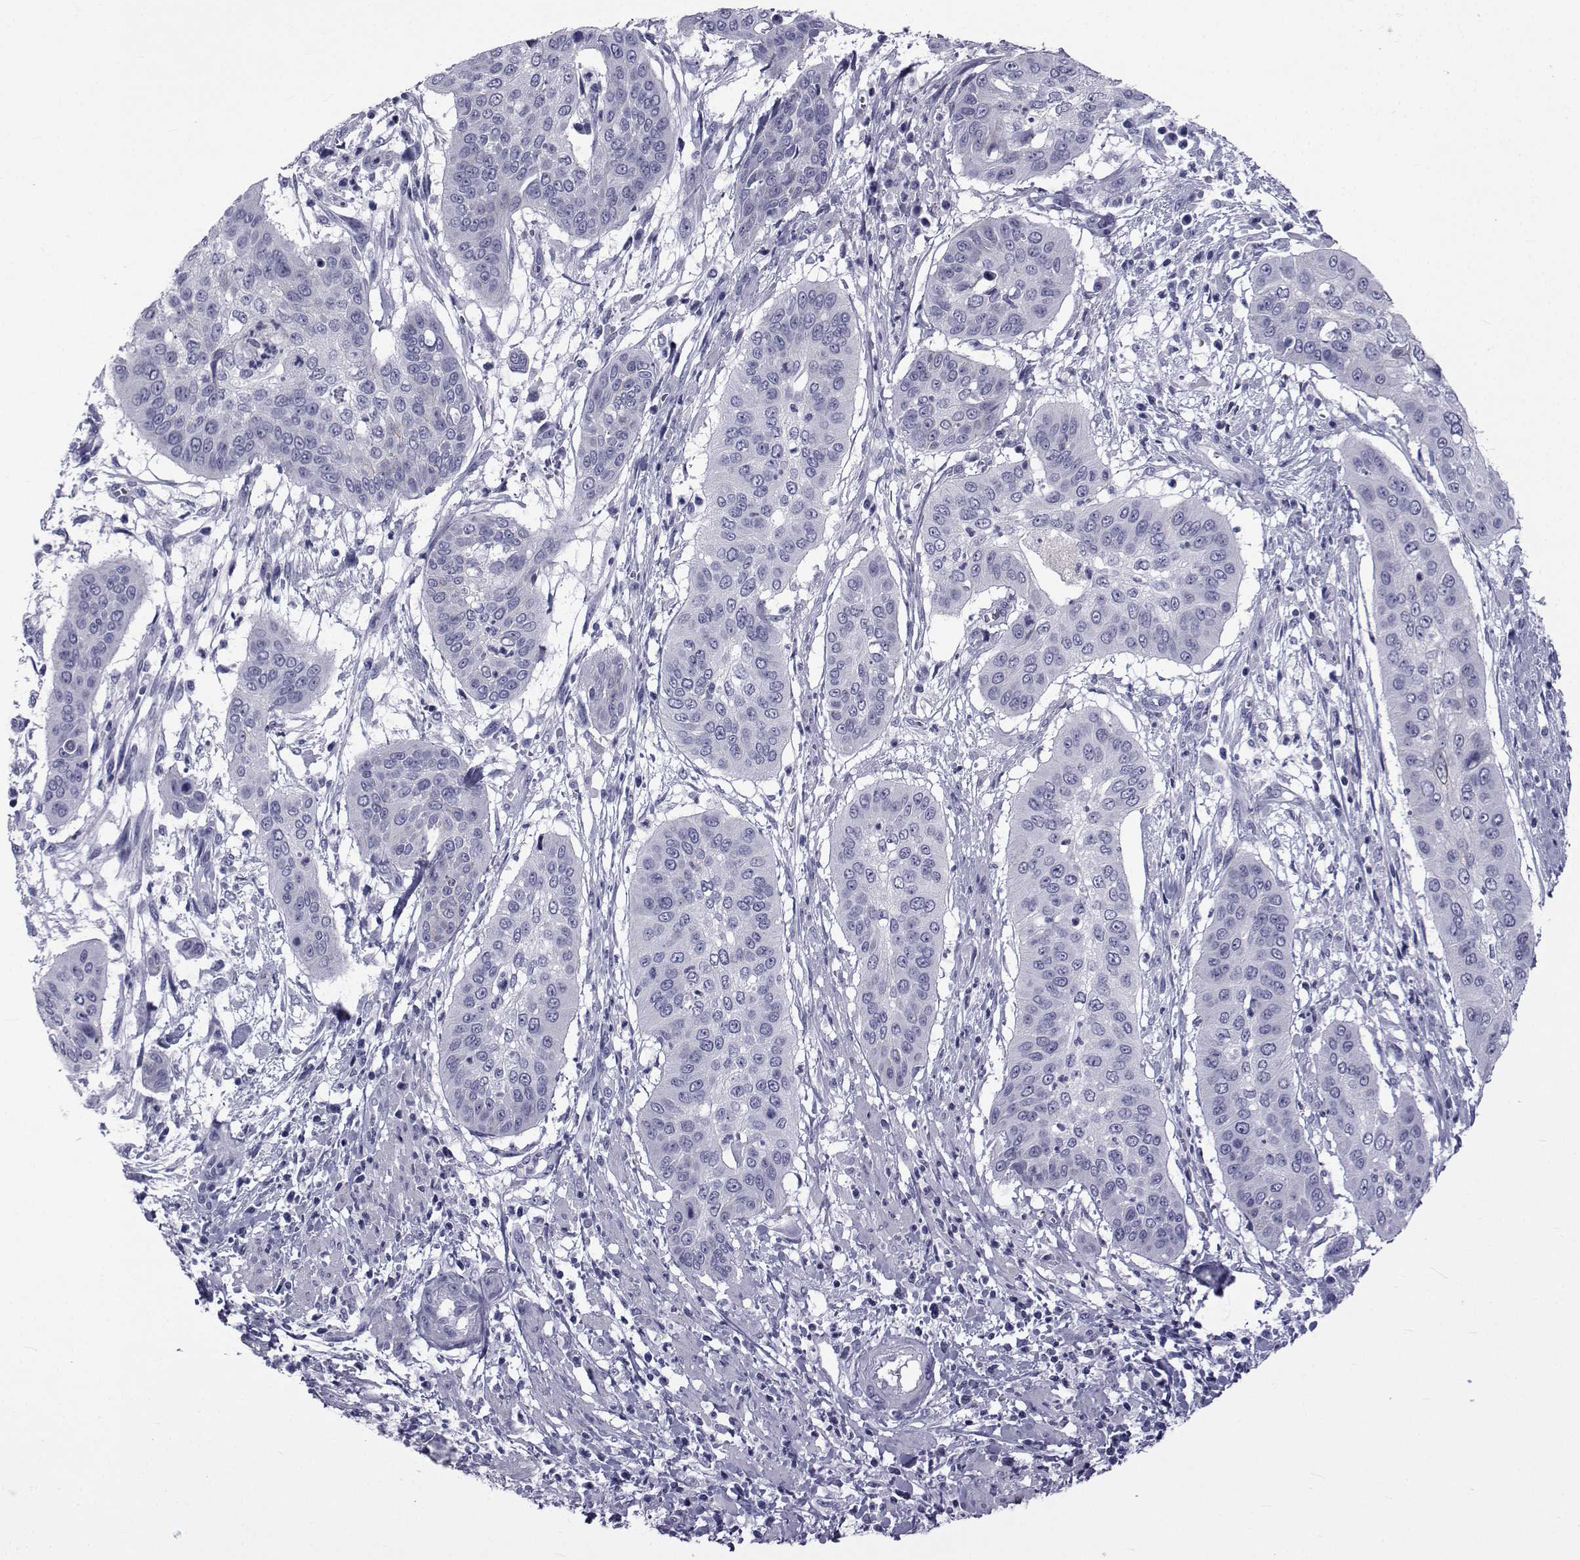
{"staining": {"intensity": "negative", "quantity": "none", "location": "none"}, "tissue": "cervical cancer", "cell_type": "Tumor cells", "image_type": "cancer", "snomed": [{"axis": "morphology", "description": "Squamous cell carcinoma, NOS"}, {"axis": "topography", "description": "Cervix"}], "caption": "Immunohistochemistry photomicrograph of cervical cancer (squamous cell carcinoma) stained for a protein (brown), which demonstrates no staining in tumor cells. (DAB (3,3'-diaminobenzidine) immunohistochemistry (IHC), high magnification).", "gene": "PDE6H", "patient": {"sex": "female", "age": 39}}